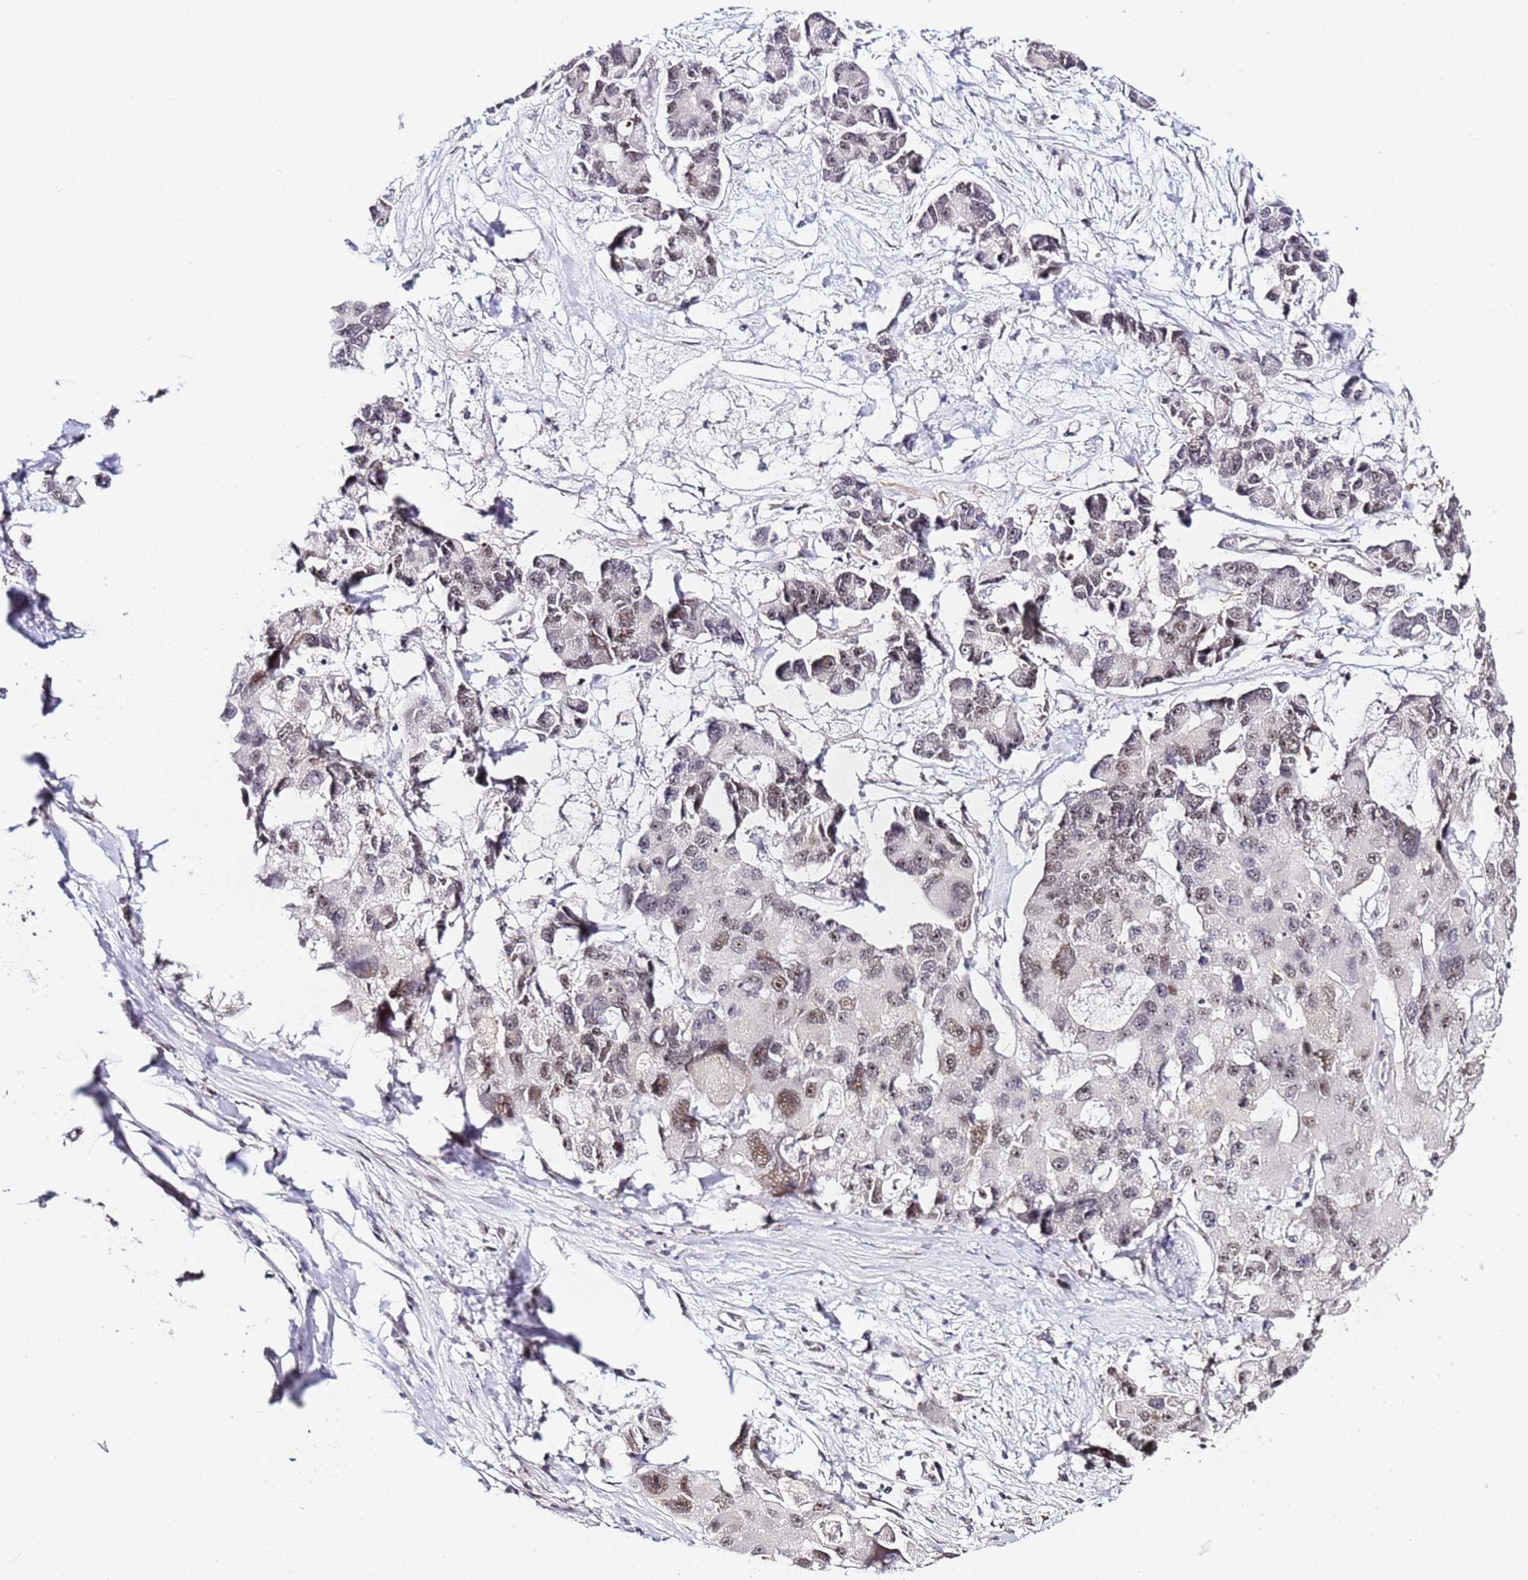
{"staining": {"intensity": "moderate", "quantity": "25%-75%", "location": "nuclear"}, "tissue": "lung cancer", "cell_type": "Tumor cells", "image_type": "cancer", "snomed": [{"axis": "morphology", "description": "Adenocarcinoma, NOS"}, {"axis": "topography", "description": "Lung"}], "caption": "High-magnification brightfield microscopy of lung adenocarcinoma stained with DAB (3,3'-diaminobenzidine) (brown) and counterstained with hematoxylin (blue). tumor cells exhibit moderate nuclear positivity is identified in approximately25%-75% of cells.", "gene": "LSM3", "patient": {"sex": "female", "age": 54}}